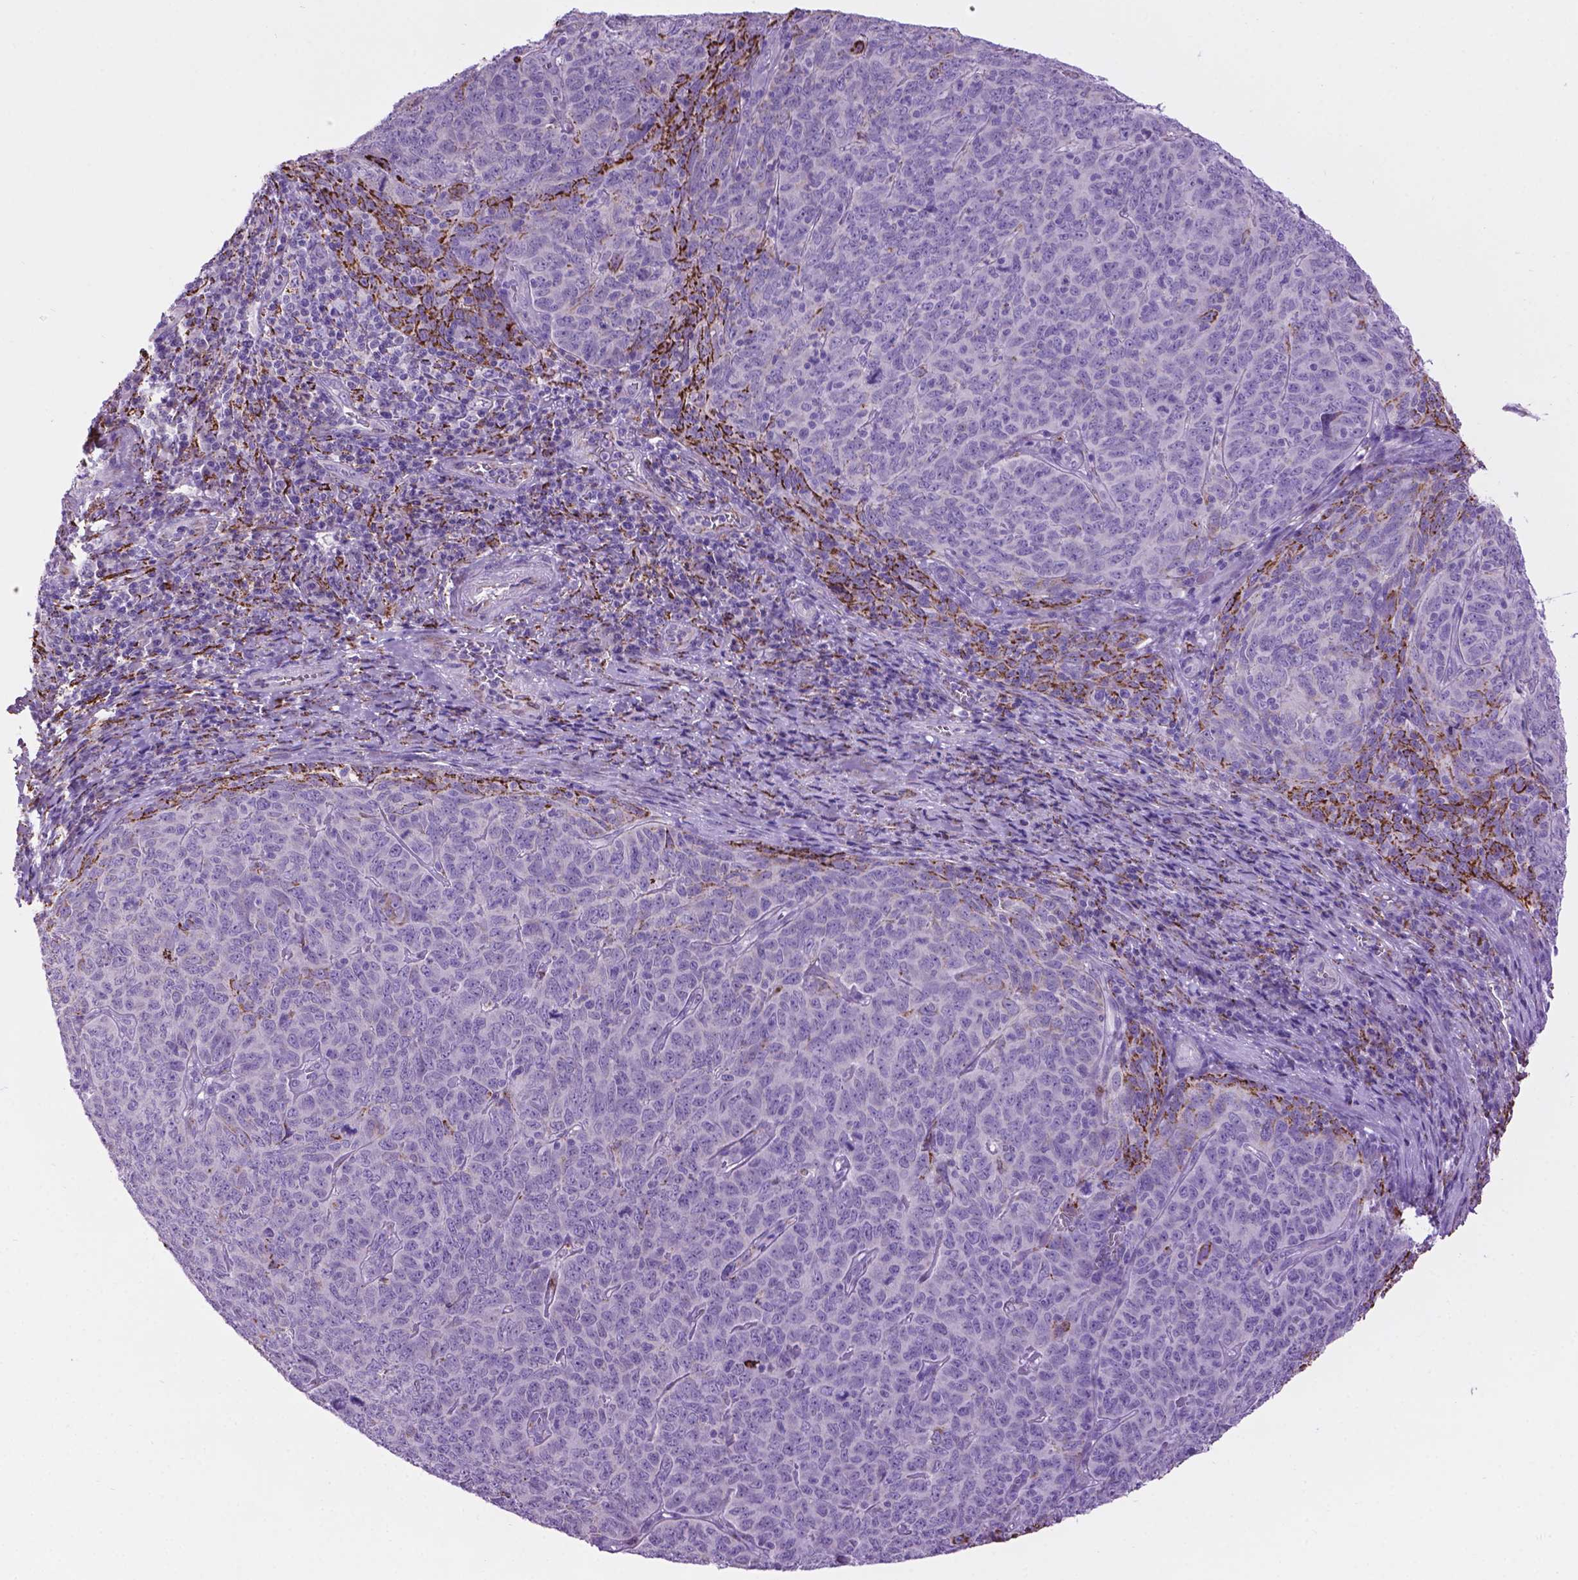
{"staining": {"intensity": "negative", "quantity": "none", "location": "none"}, "tissue": "skin cancer", "cell_type": "Tumor cells", "image_type": "cancer", "snomed": [{"axis": "morphology", "description": "Squamous cell carcinoma, NOS"}, {"axis": "topography", "description": "Skin"}, {"axis": "topography", "description": "Anal"}], "caption": "Tumor cells are negative for protein expression in human skin cancer (squamous cell carcinoma).", "gene": "TMEM132E", "patient": {"sex": "female", "age": 51}}